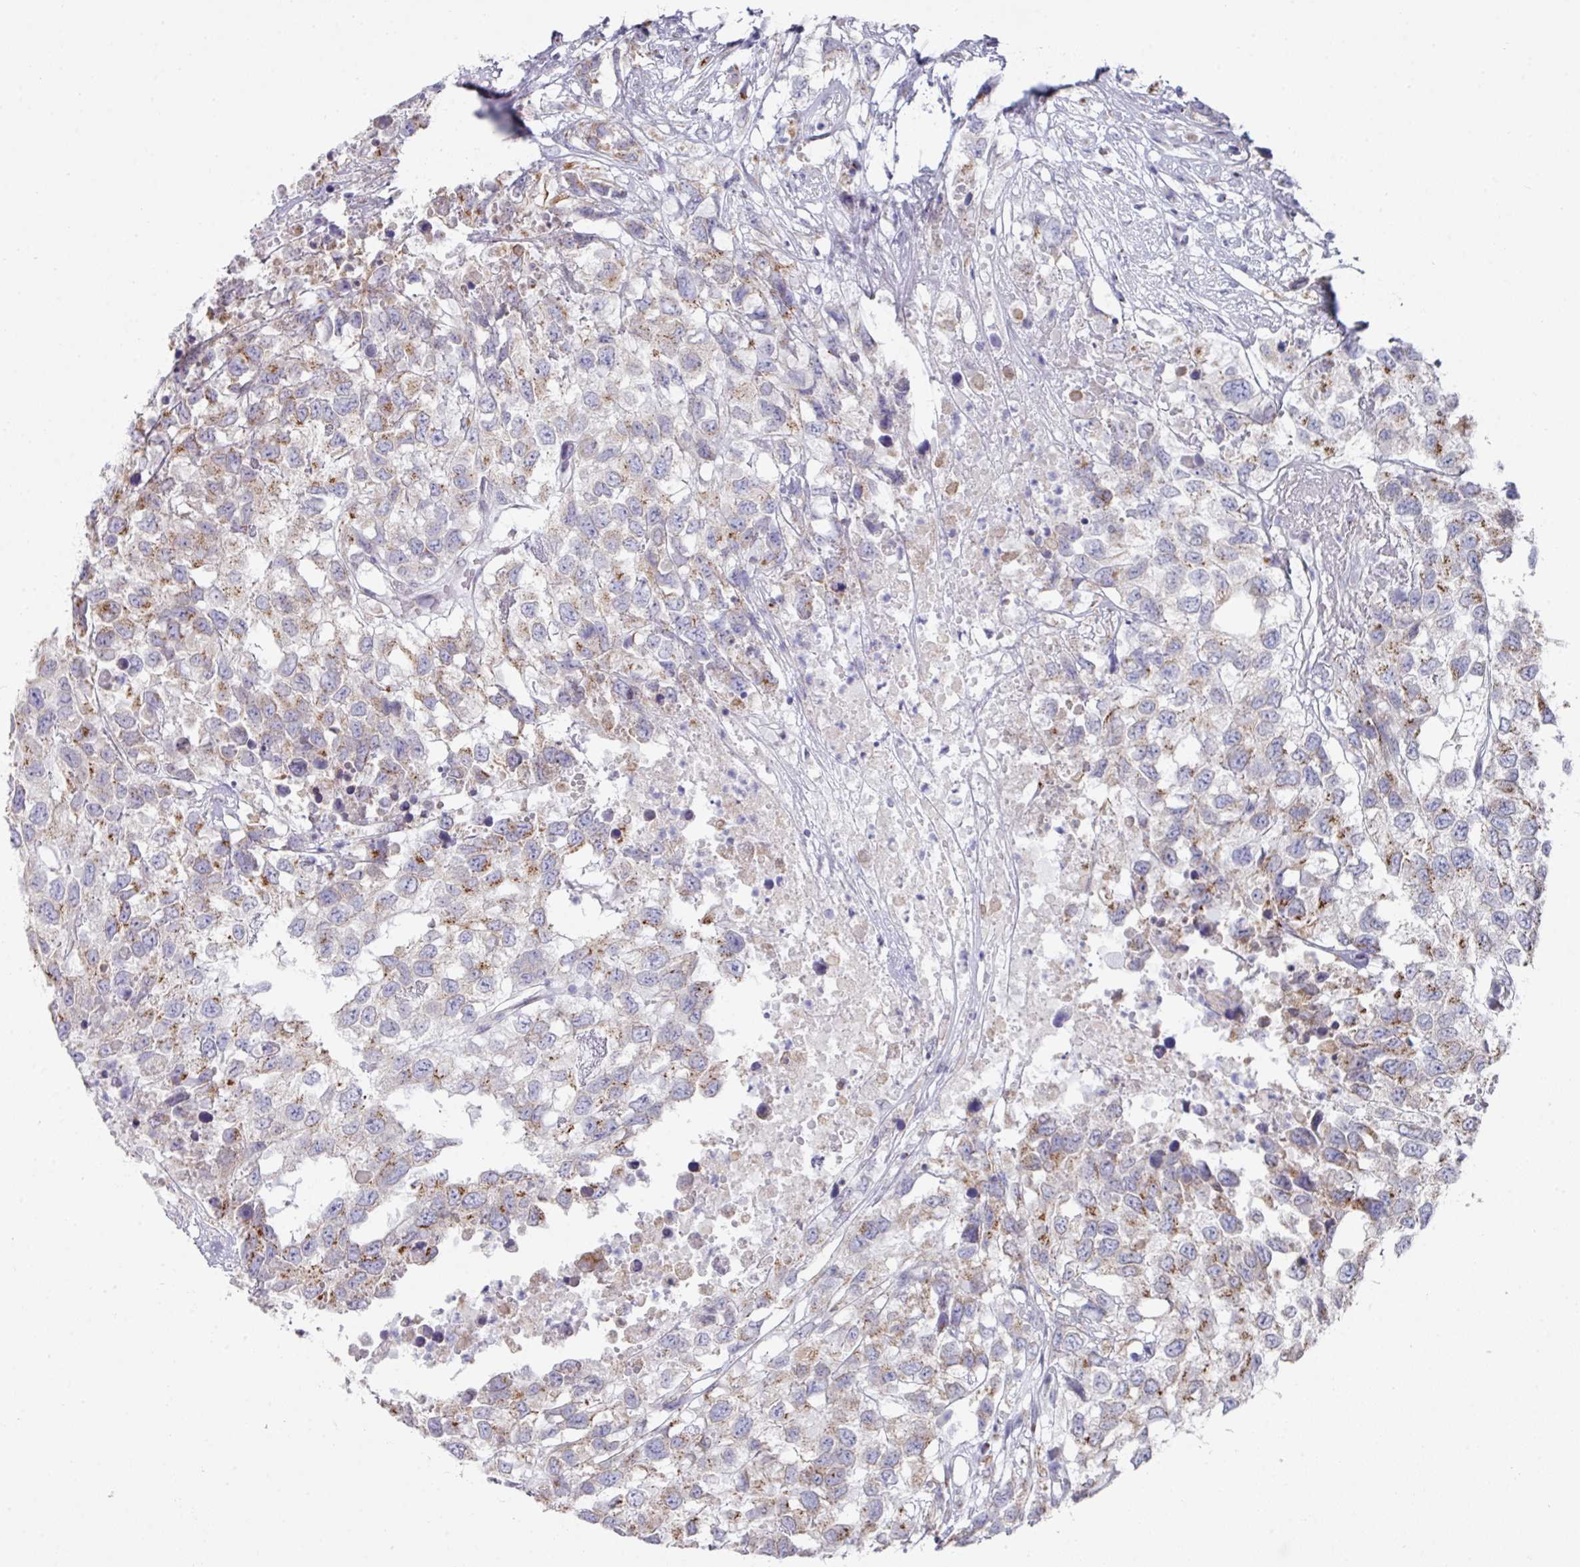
{"staining": {"intensity": "moderate", "quantity": "25%-75%", "location": "cytoplasmic/membranous"}, "tissue": "testis cancer", "cell_type": "Tumor cells", "image_type": "cancer", "snomed": [{"axis": "morphology", "description": "Carcinoma, Embryonal, NOS"}, {"axis": "topography", "description": "Testis"}], "caption": "This is a histology image of immunohistochemistry staining of testis cancer, which shows moderate positivity in the cytoplasmic/membranous of tumor cells.", "gene": "VKORC1L1", "patient": {"sex": "male", "age": 83}}